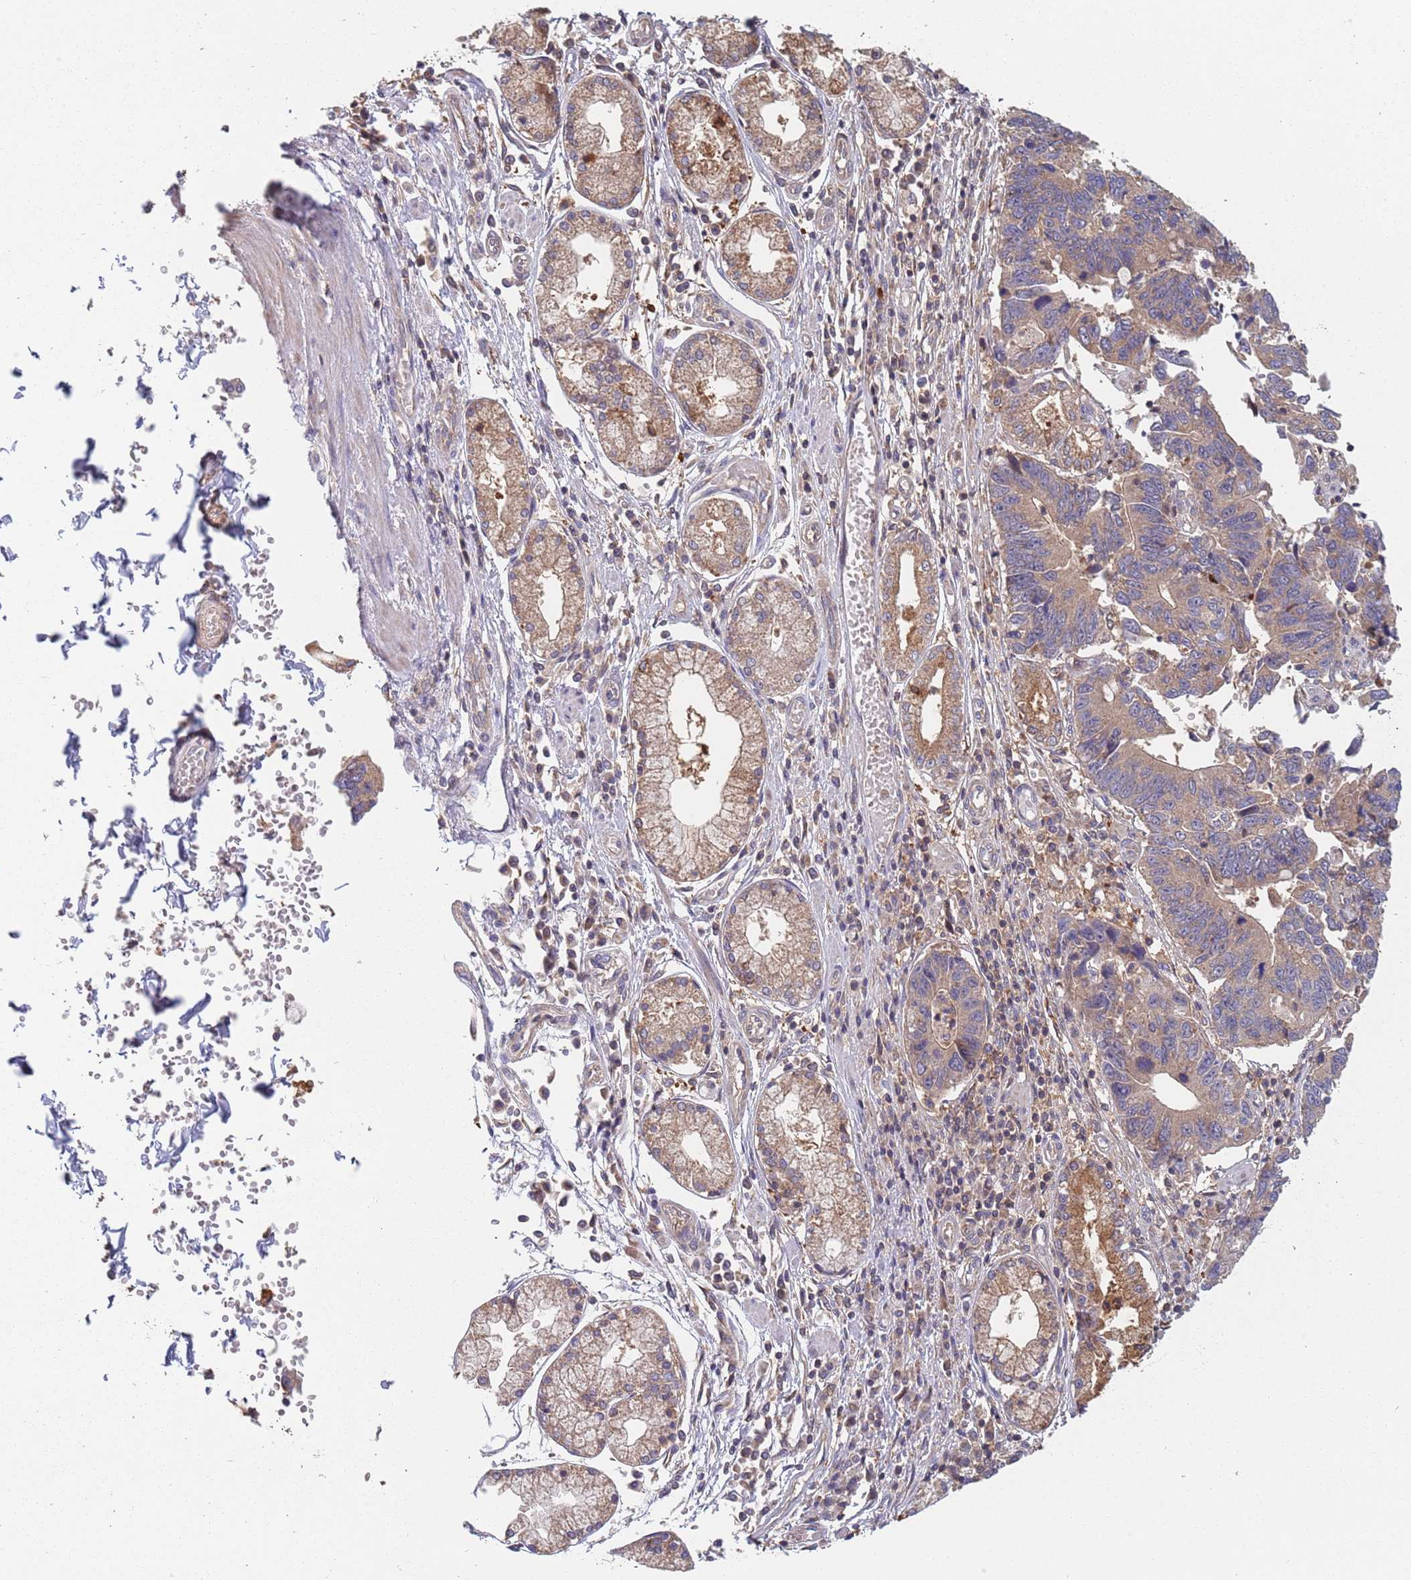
{"staining": {"intensity": "weak", "quantity": ">75%", "location": "cytoplasmic/membranous"}, "tissue": "stomach cancer", "cell_type": "Tumor cells", "image_type": "cancer", "snomed": [{"axis": "morphology", "description": "Adenocarcinoma, NOS"}, {"axis": "topography", "description": "Stomach"}], "caption": "Immunohistochemical staining of adenocarcinoma (stomach) exhibits weak cytoplasmic/membranous protein staining in approximately >75% of tumor cells. Nuclei are stained in blue.", "gene": "GDI2", "patient": {"sex": "male", "age": 59}}